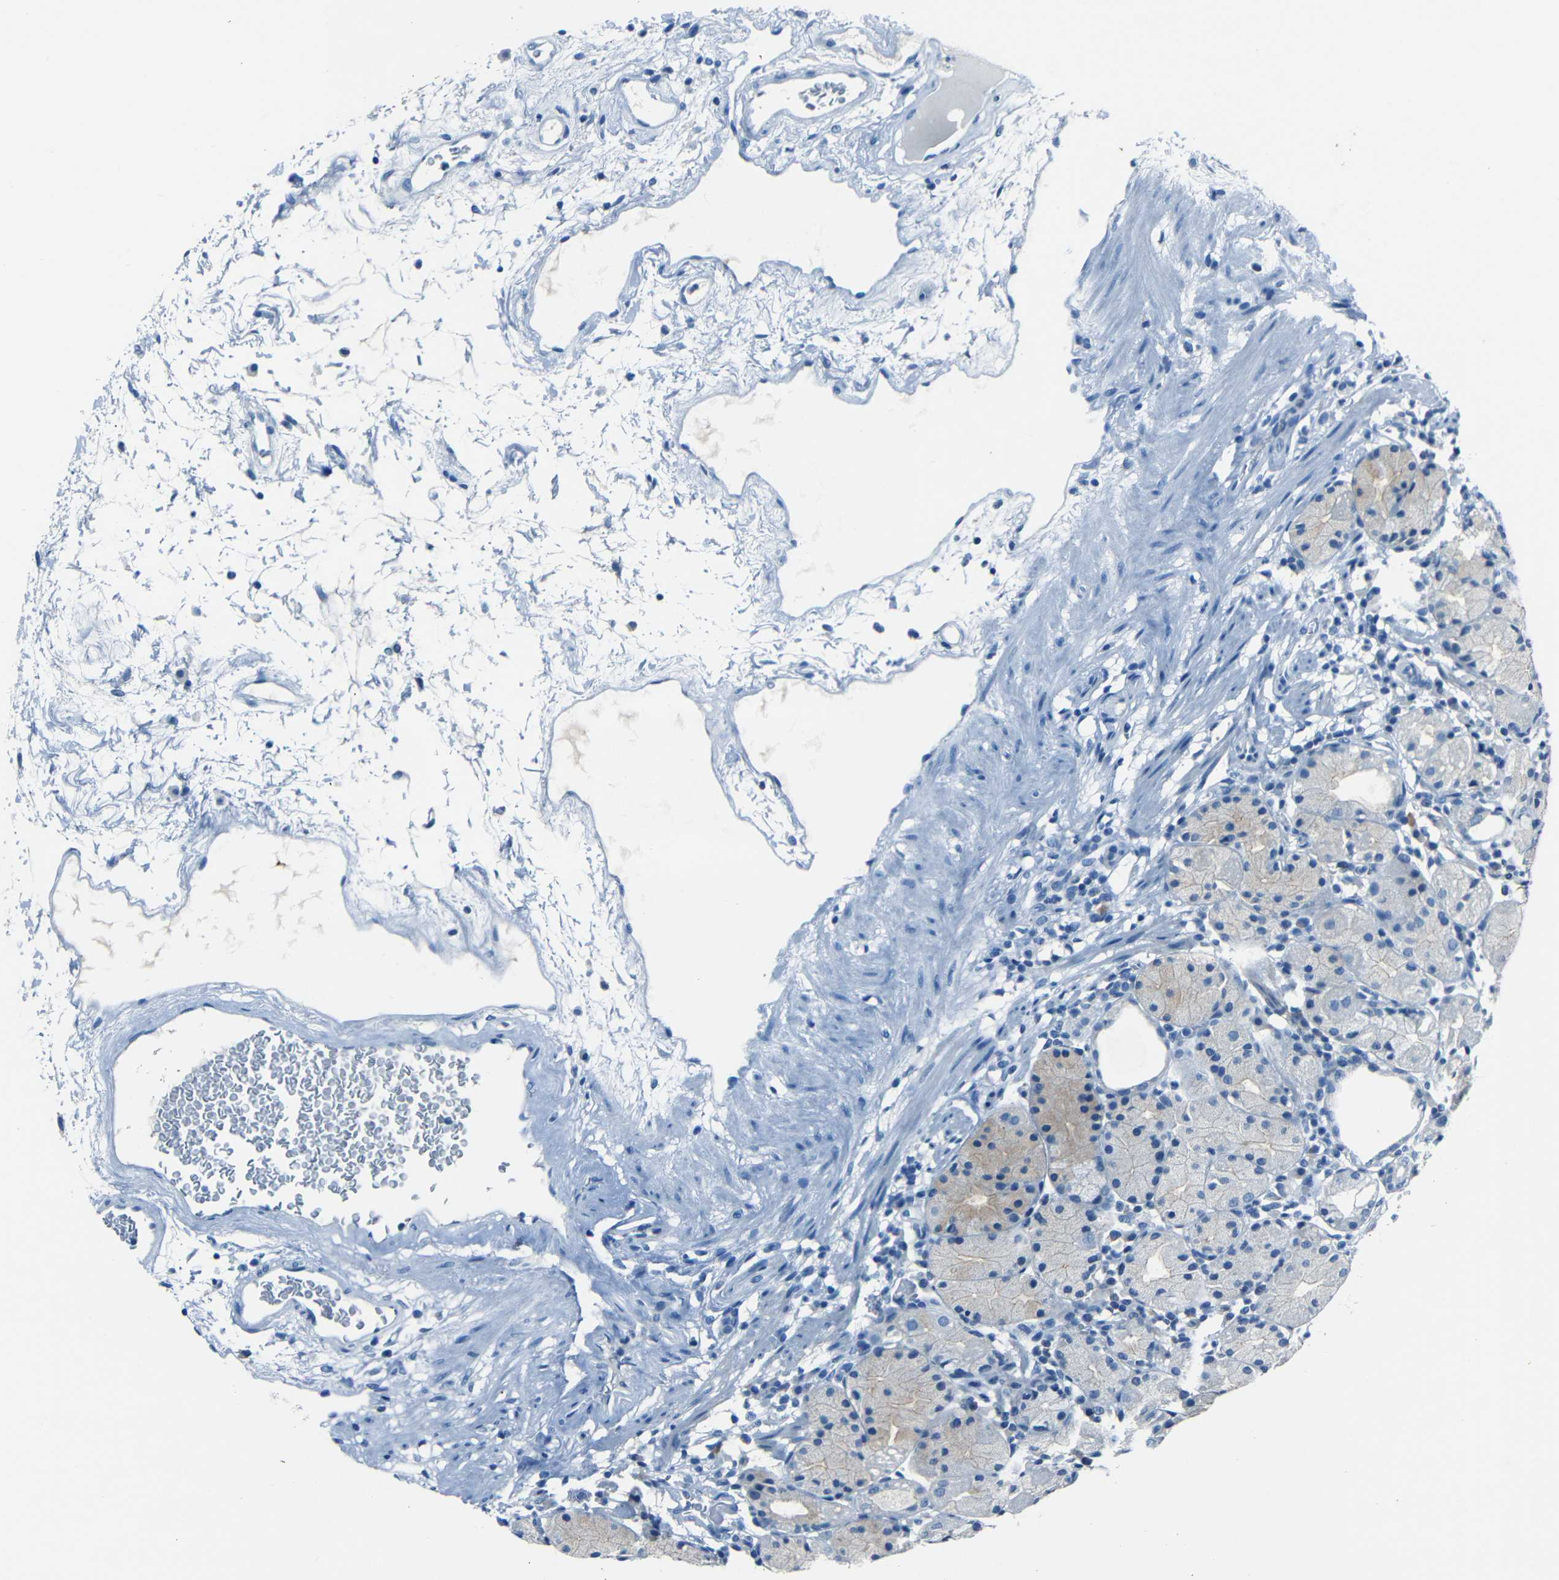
{"staining": {"intensity": "weak", "quantity": "<25%", "location": "cytoplasmic/membranous"}, "tissue": "stomach", "cell_type": "Glandular cells", "image_type": "normal", "snomed": [{"axis": "morphology", "description": "Normal tissue, NOS"}, {"axis": "topography", "description": "Stomach"}, {"axis": "topography", "description": "Stomach, lower"}], "caption": "This is an immunohistochemistry (IHC) micrograph of benign human stomach. There is no positivity in glandular cells.", "gene": "FBN2", "patient": {"sex": "female", "age": 75}}